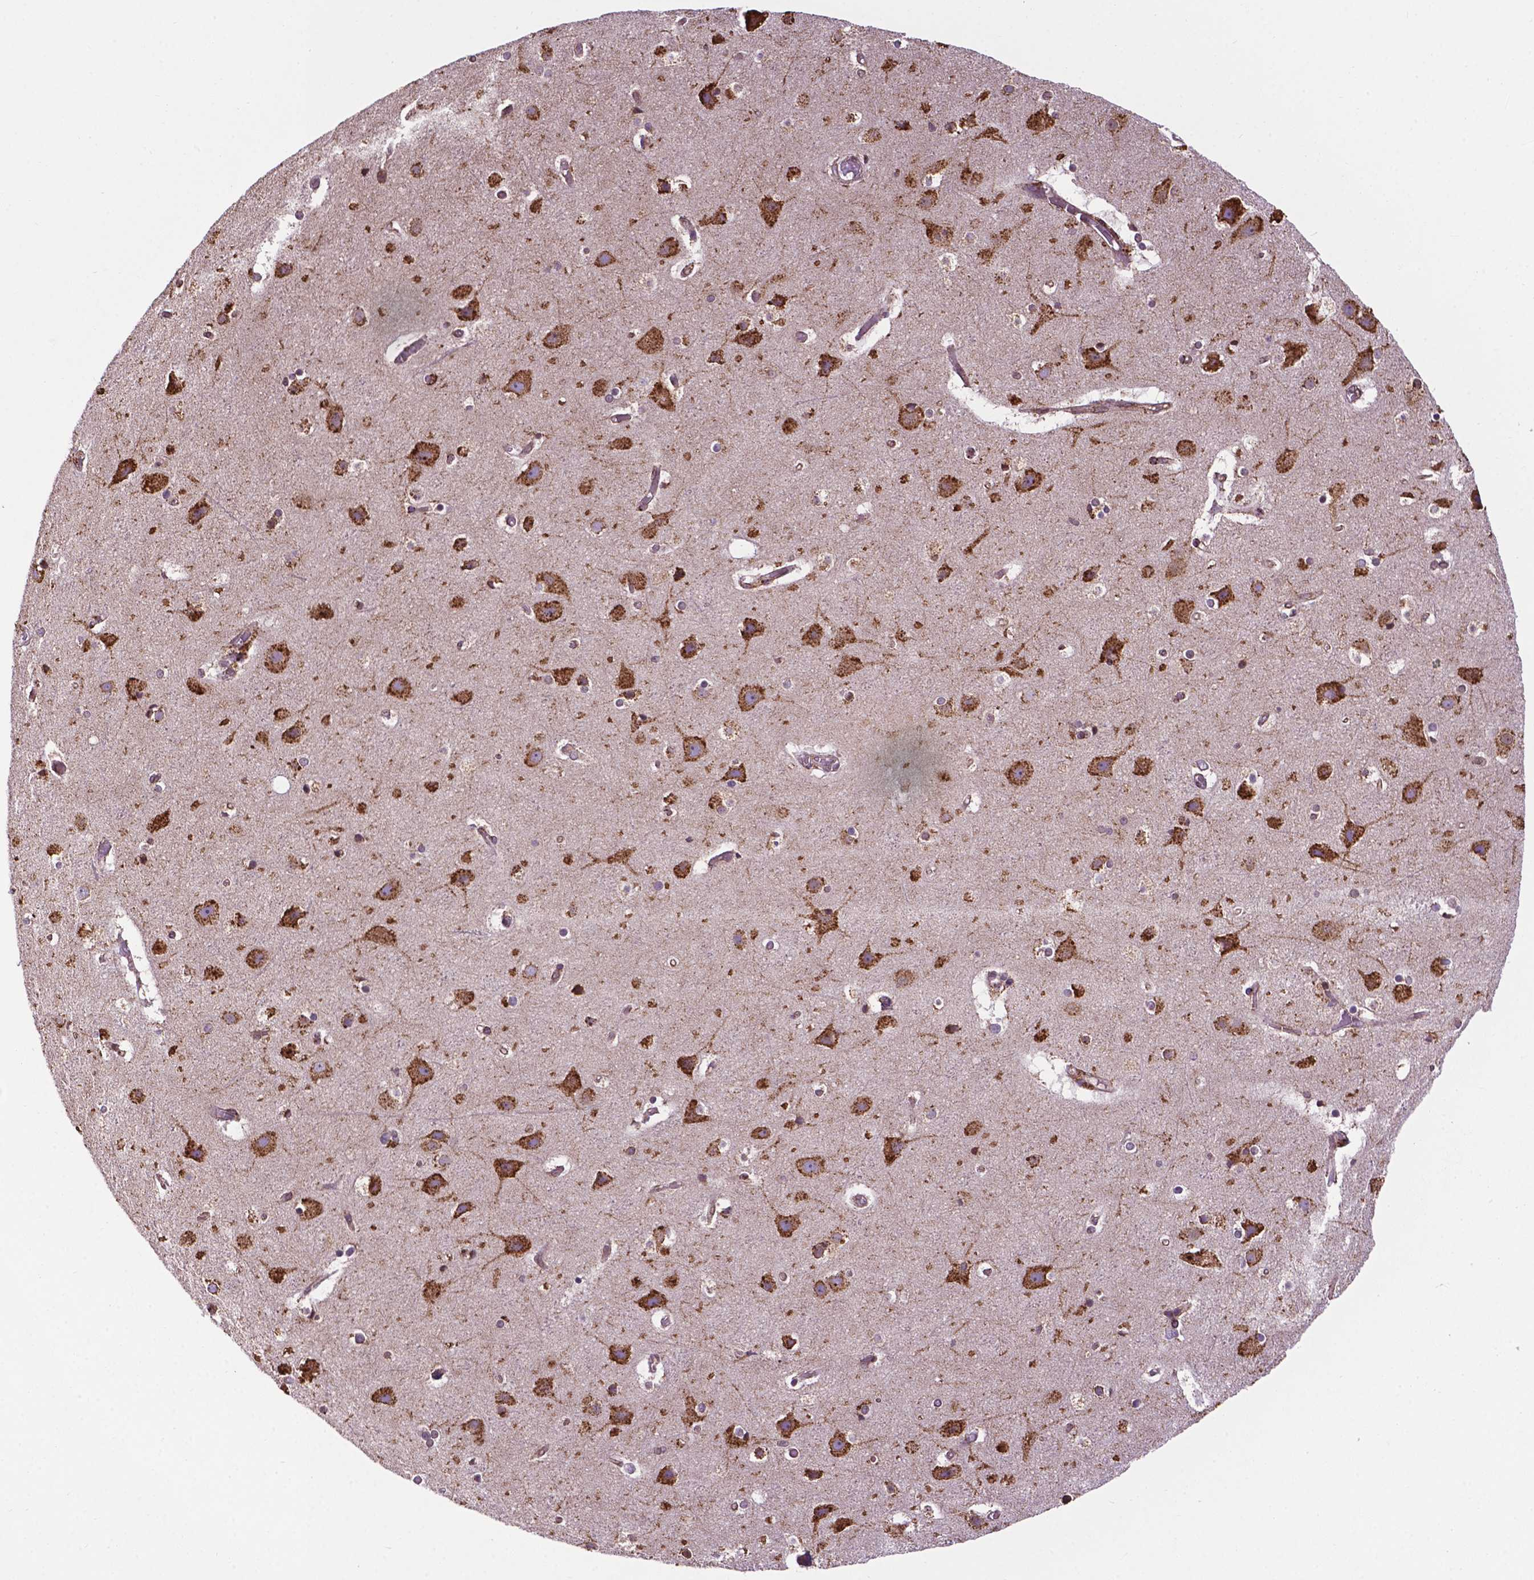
{"staining": {"intensity": "negative", "quantity": "none", "location": "none"}, "tissue": "cerebral cortex", "cell_type": "Endothelial cells", "image_type": "normal", "snomed": [{"axis": "morphology", "description": "Normal tissue, NOS"}, {"axis": "topography", "description": "Cerebral cortex"}], "caption": "Immunohistochemistry (IHC) of unremarkable human cerebral cortex exhibits no staining in endothelial cells. (Brightfield microscopy of DAB immunohistochemistry (IHC) at high magnification).", "gene": "GANAB", "patient": {"sex": "female", "age": 52}}